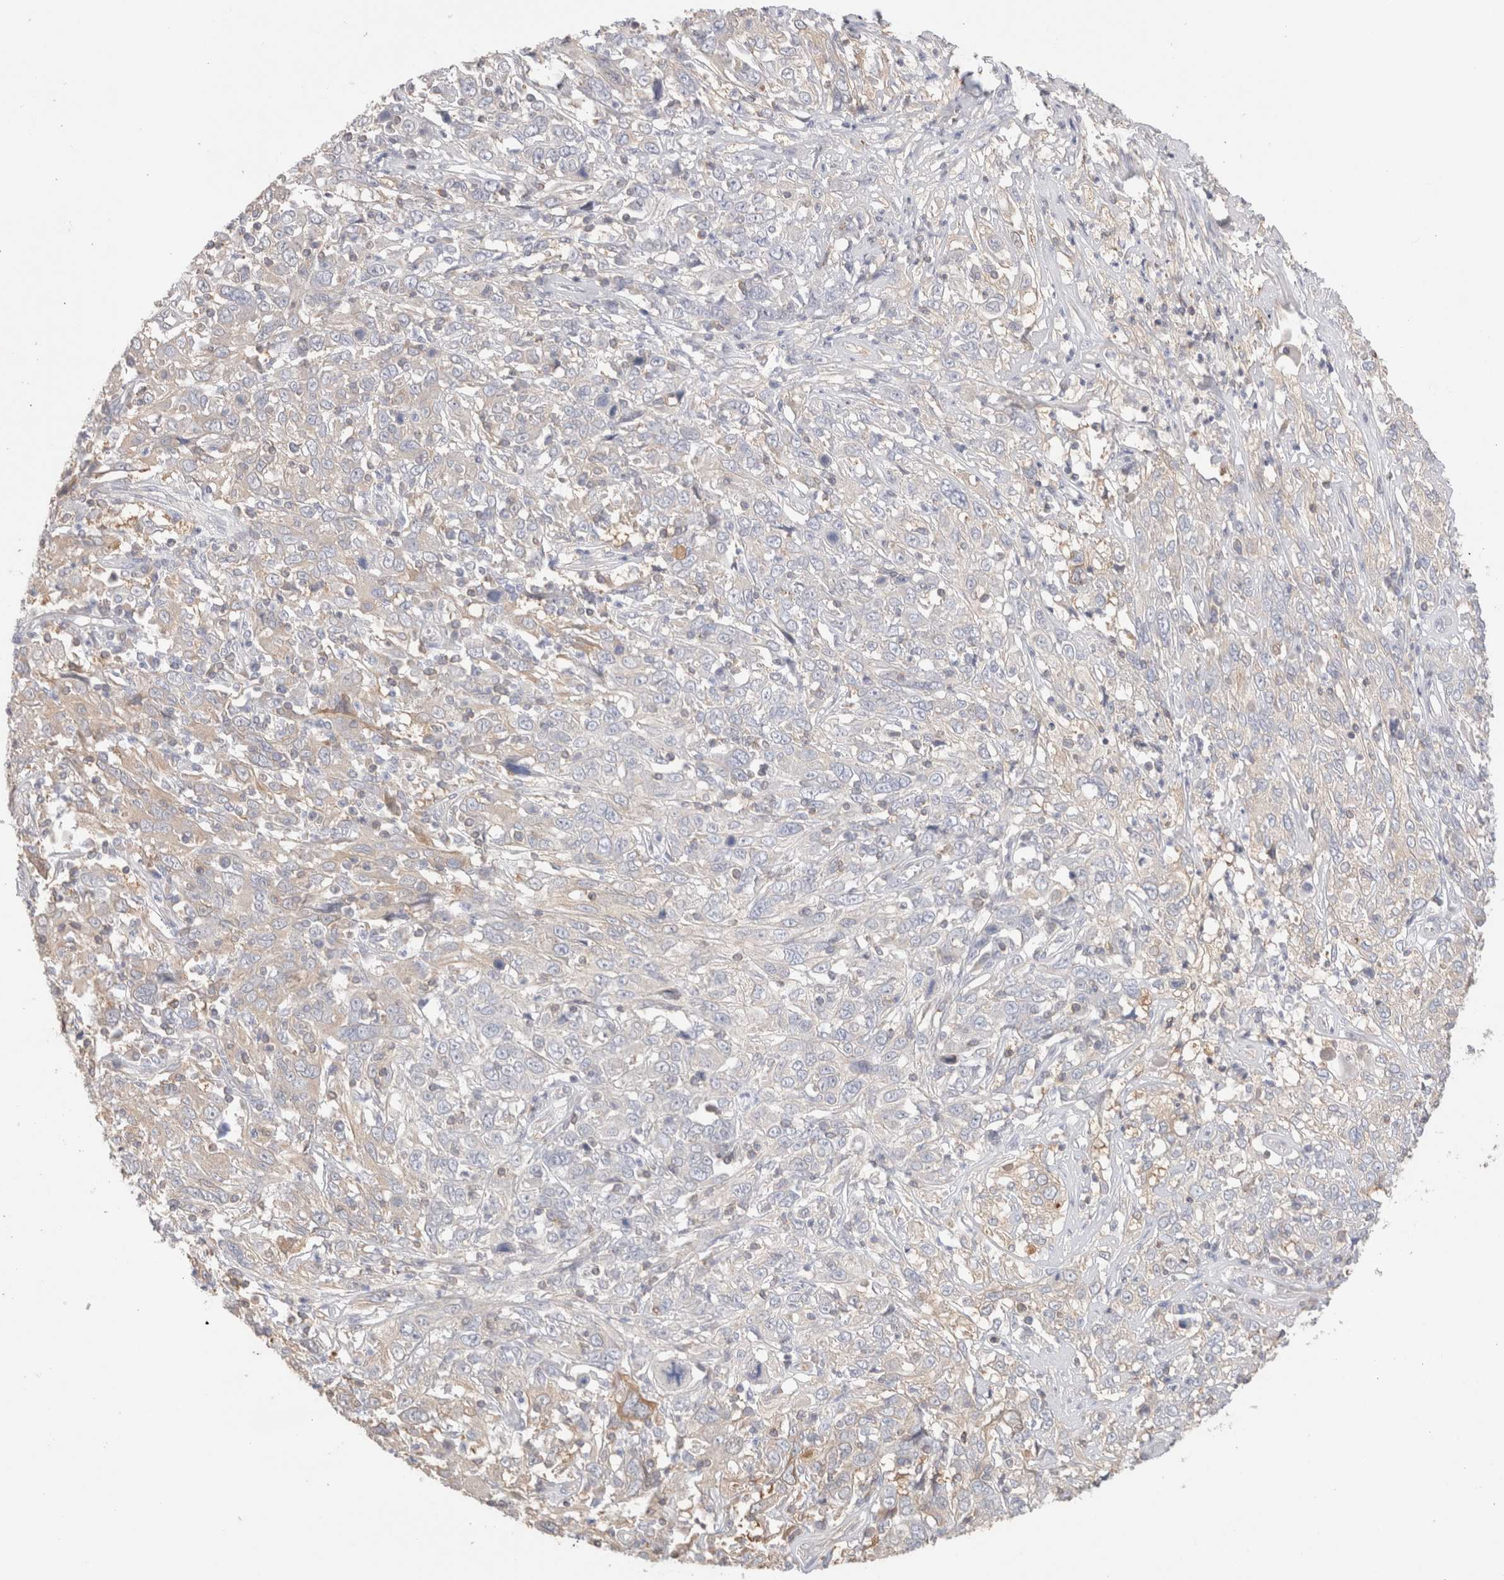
{"staining": {"intensity": "negative", "quantity": "none", "location": "none"}, "tissue": "cervical cancer", "cell_type": "Tumor cells", "image_type": "cancer", "snomed": [{"axis": "morphology", "description": "Squamous cell carcinoma, NOS"}, {"axis": "topography", "description": "Cervix"}], "caption": "DAB (3,3'-diaminobenzidine) immunohistochemical staining of human squamous cell carcinoma (cervical) demonstrates no significant staining in tumor cells.", "gene": "CAPN2", "patient": {"sex": "female", "age": 46}}